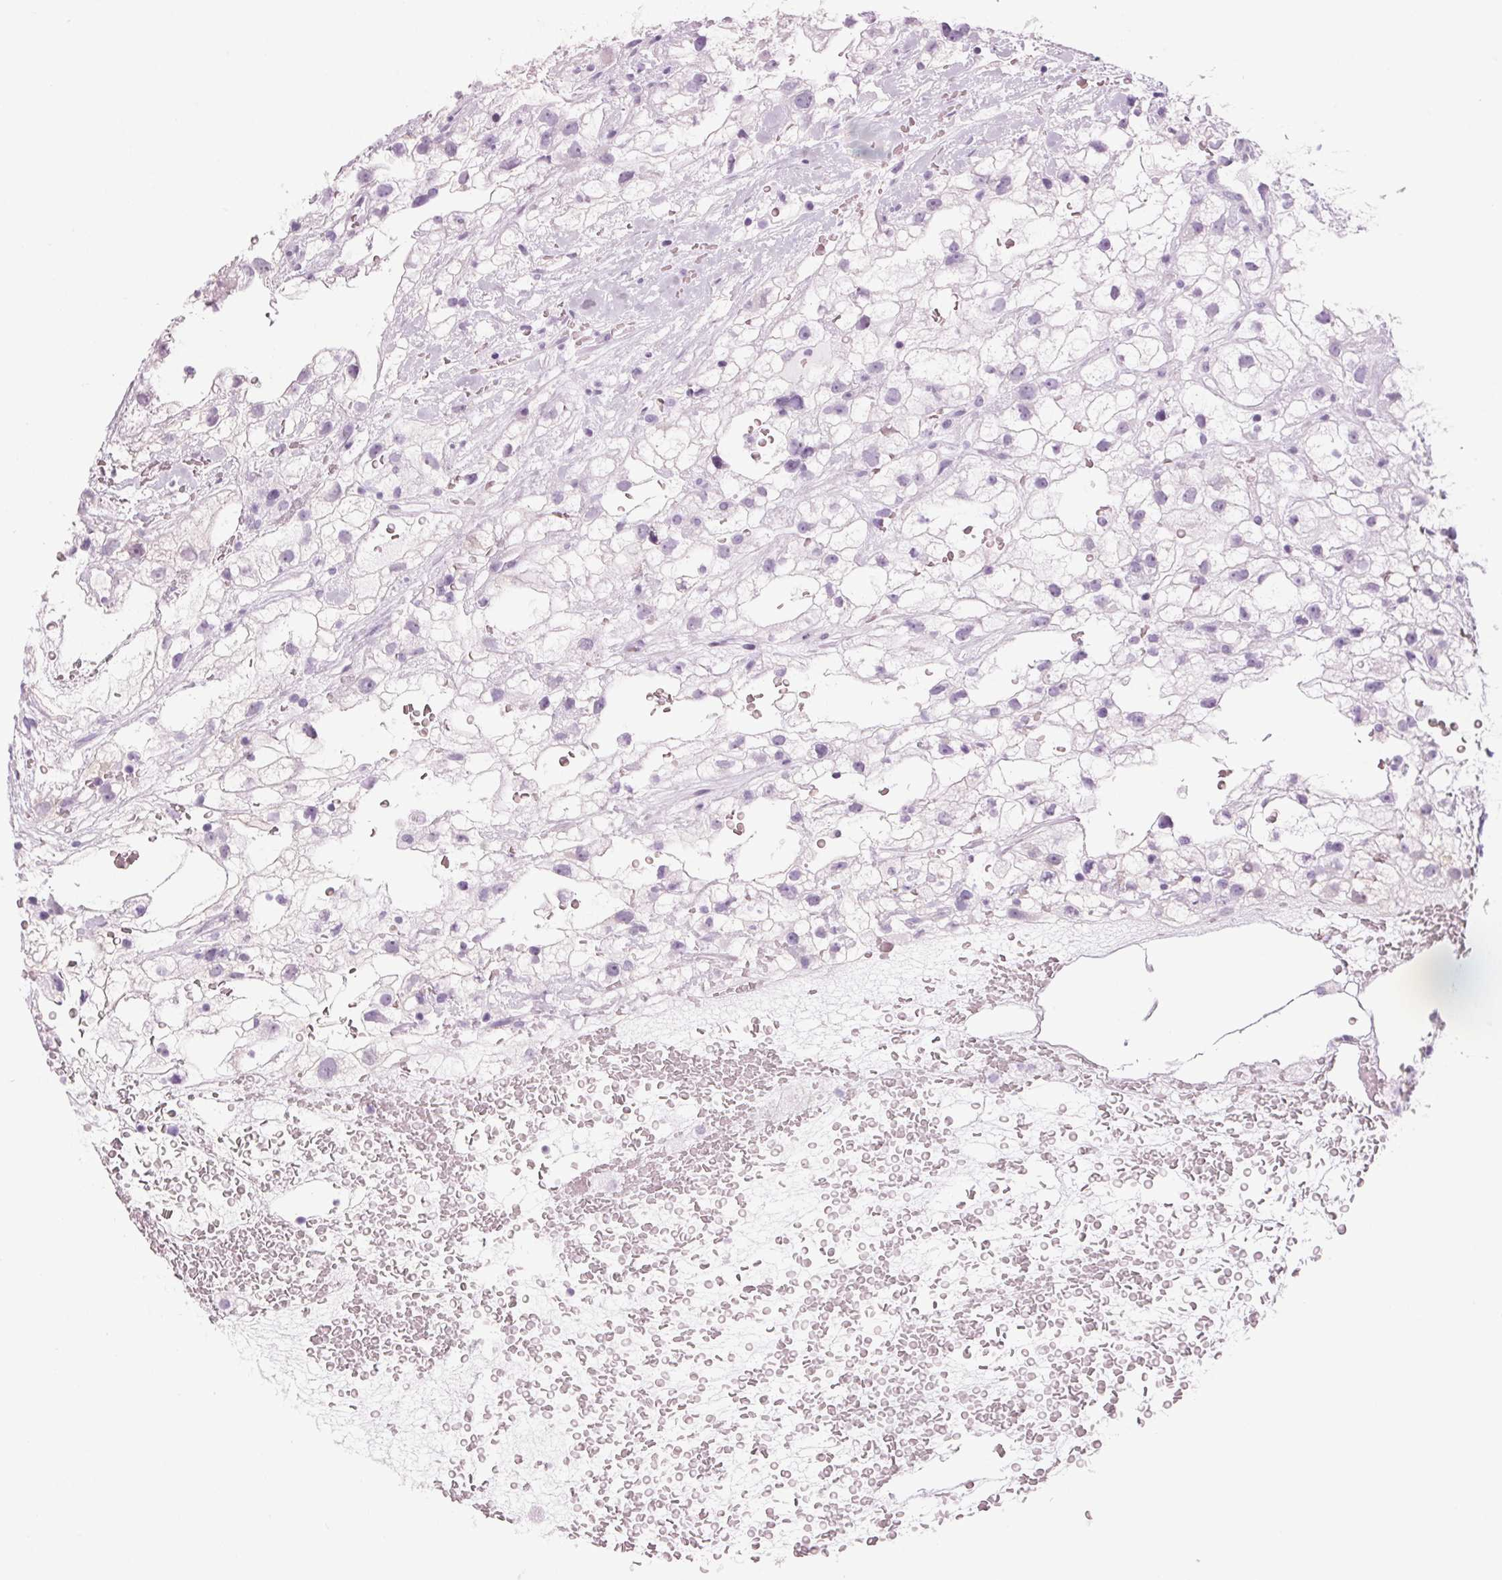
{"staining": {"intensity": "negative", "quantity": "none", "location": "none"}, "tissue": "renal cancer", "cell_type": "Tumor cells", "image_type": "cancer", "snomed": [{"axis": "morphology", "description": "Adenocarcinoma, NOS"}, {"axis": "topography", "description": "Kidney"}], "caption": "The image displays no significant expression in tumor cells of renal cancer (adenocarcinoma). (DAB (3,3'-diaminobenzidine) immunohistochemistry (IHC) with hematoxylin counter stain).", "gene": "PPP1R1A", "patient": {"sex": "male", "age": 59}}